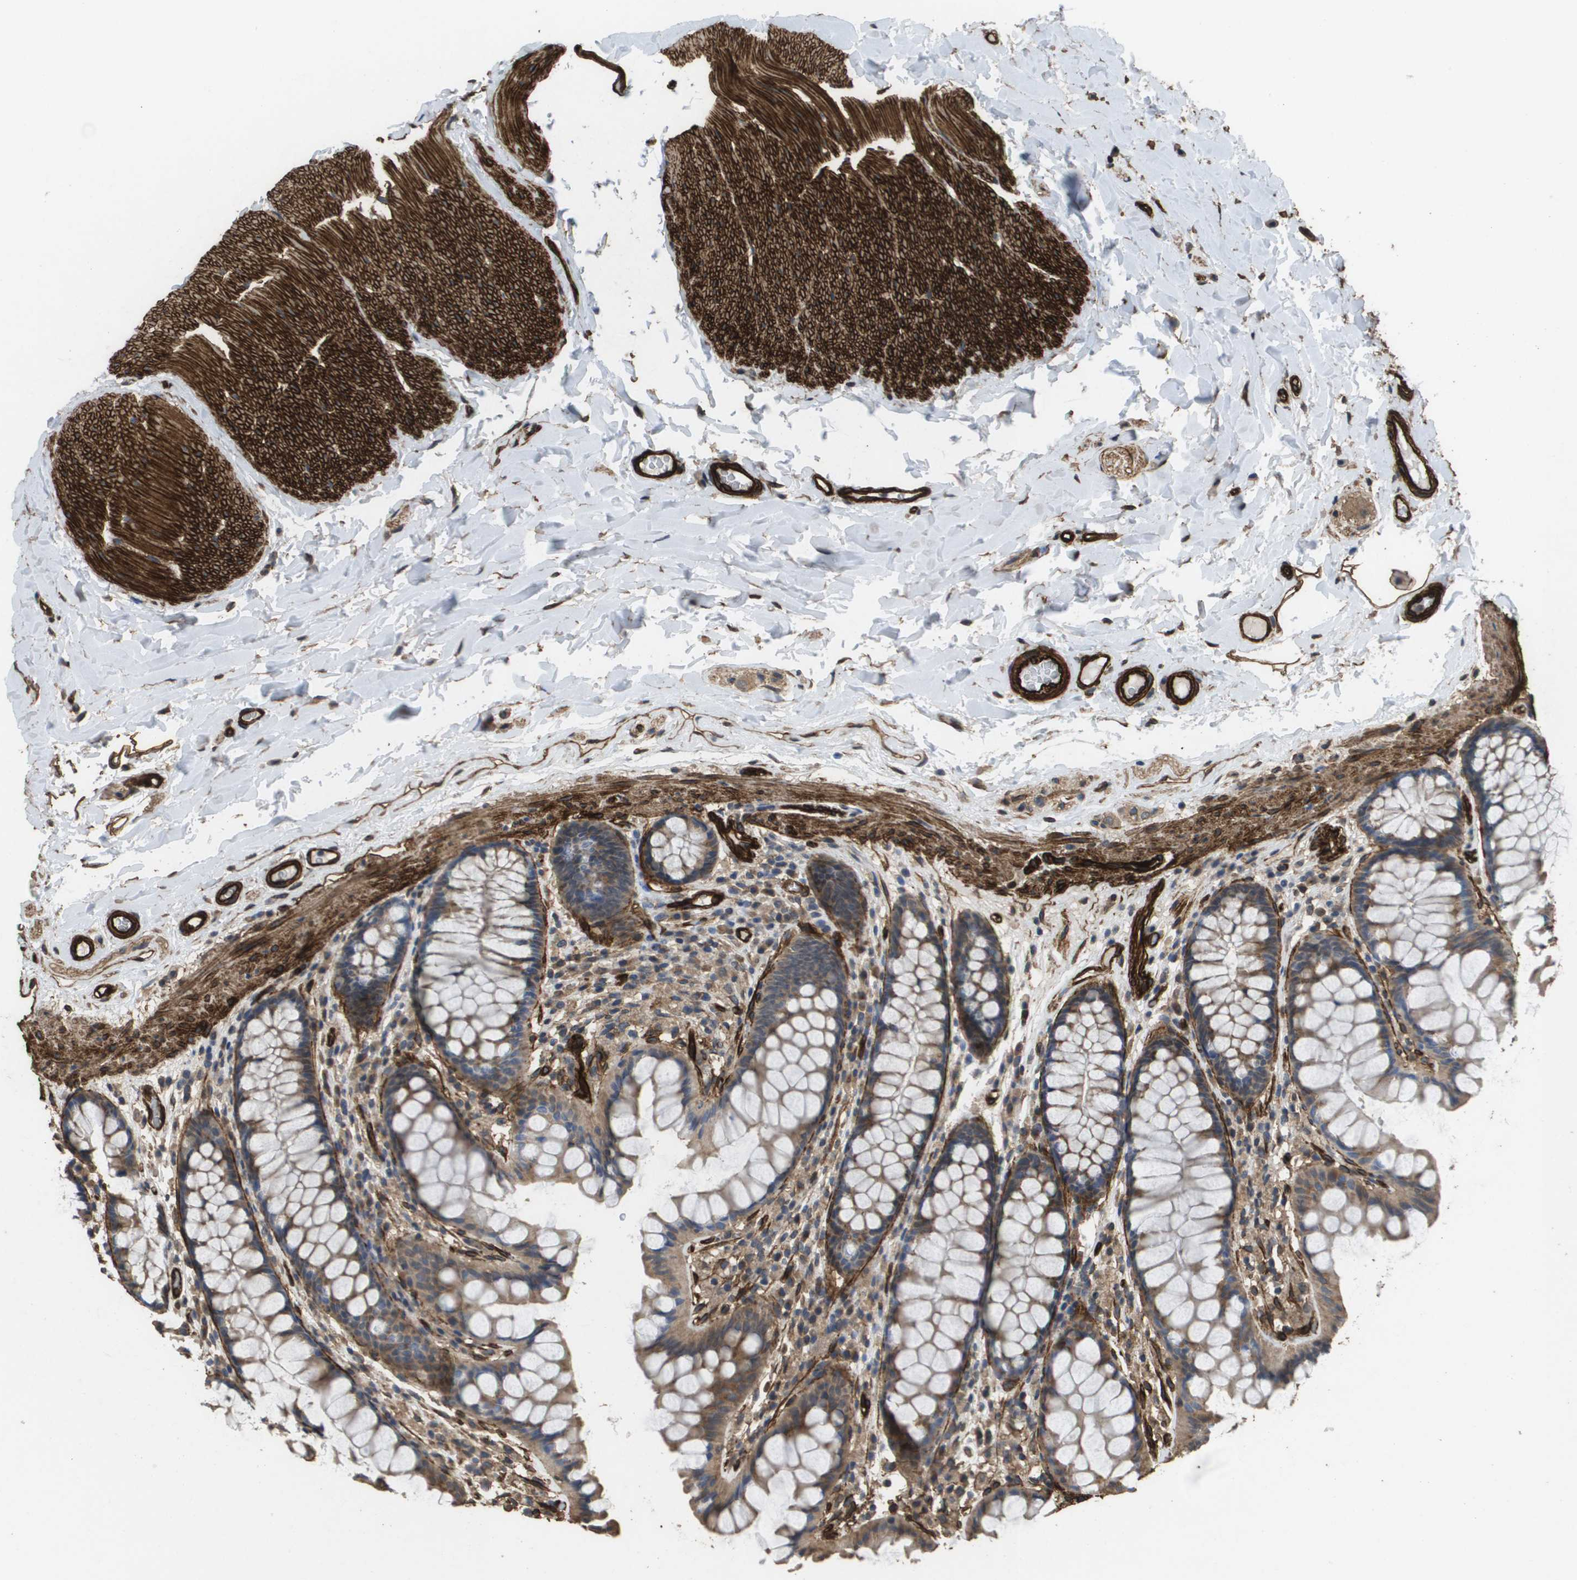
{"staining": {"intensity": "strong", "quantity": ">75%", "location": "cytoplasmic/membranous"}, "tissue": "colon", "cell_type": "Endothelial cells", "image_type": "normal", "snomed": [{"axis": "morphology", "description": "Normal tissue, NOS"}, {"axis": "topography", "description": "Colon"}], "caption": "A photomicrograph of human colon stained for a protein displays strong cytoplasmic/membranous brown staining in endothelial cells. The staining was performed using DAB to visualize the protein expression in brown, while the nuclei were stained in blue with hematoxylin (Magnification: 20x).", "gene": "AAMP", "patient": {"sex": "female", "age": 55}}